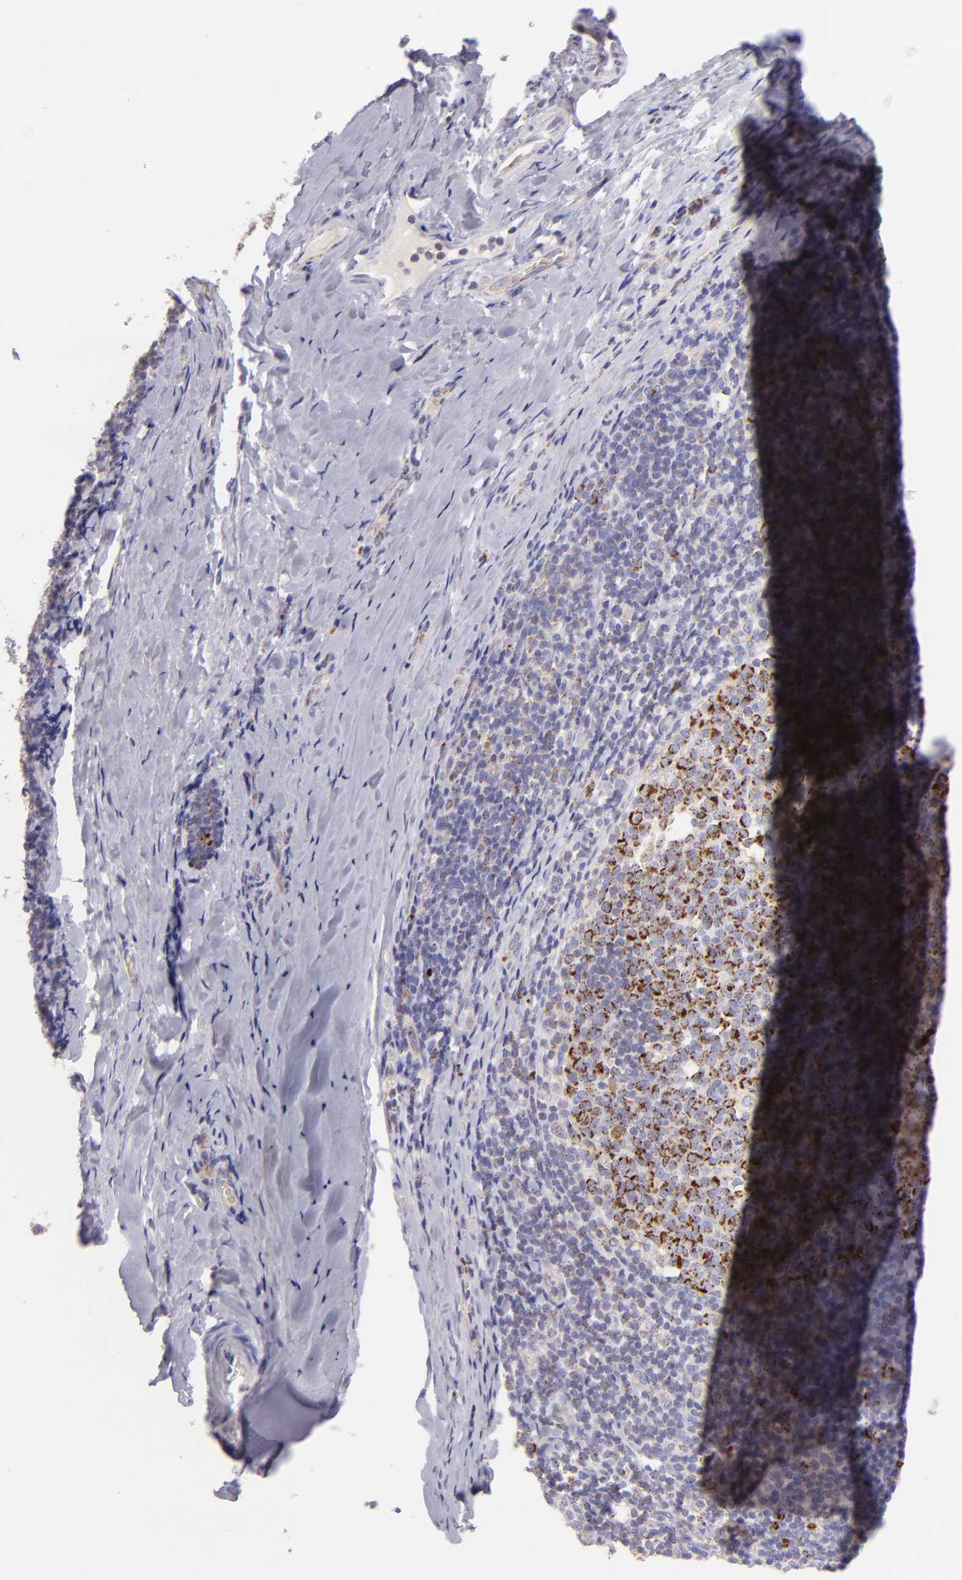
{"staining": {"intensity": "moderate", "quantity": ">75%", "location": "cytoplasmic/membranous"}, "tissue": "tonsil", "cell_type": "Germinal center cells", "image_type": "normal", "snomed": [{"axis": "morphology", "description": "Normal tissue, NOS"}, {"axis": "topography", "description": "Tonsil"}], "caption": "This is a micrograph of IHC staining of unremarkable tonsil, which shows moderate positivity in the cytoplasmic/membranous of germinal center cells.", "gene": "HSPD1", "patient": {"sex": "male", "age": 31}}